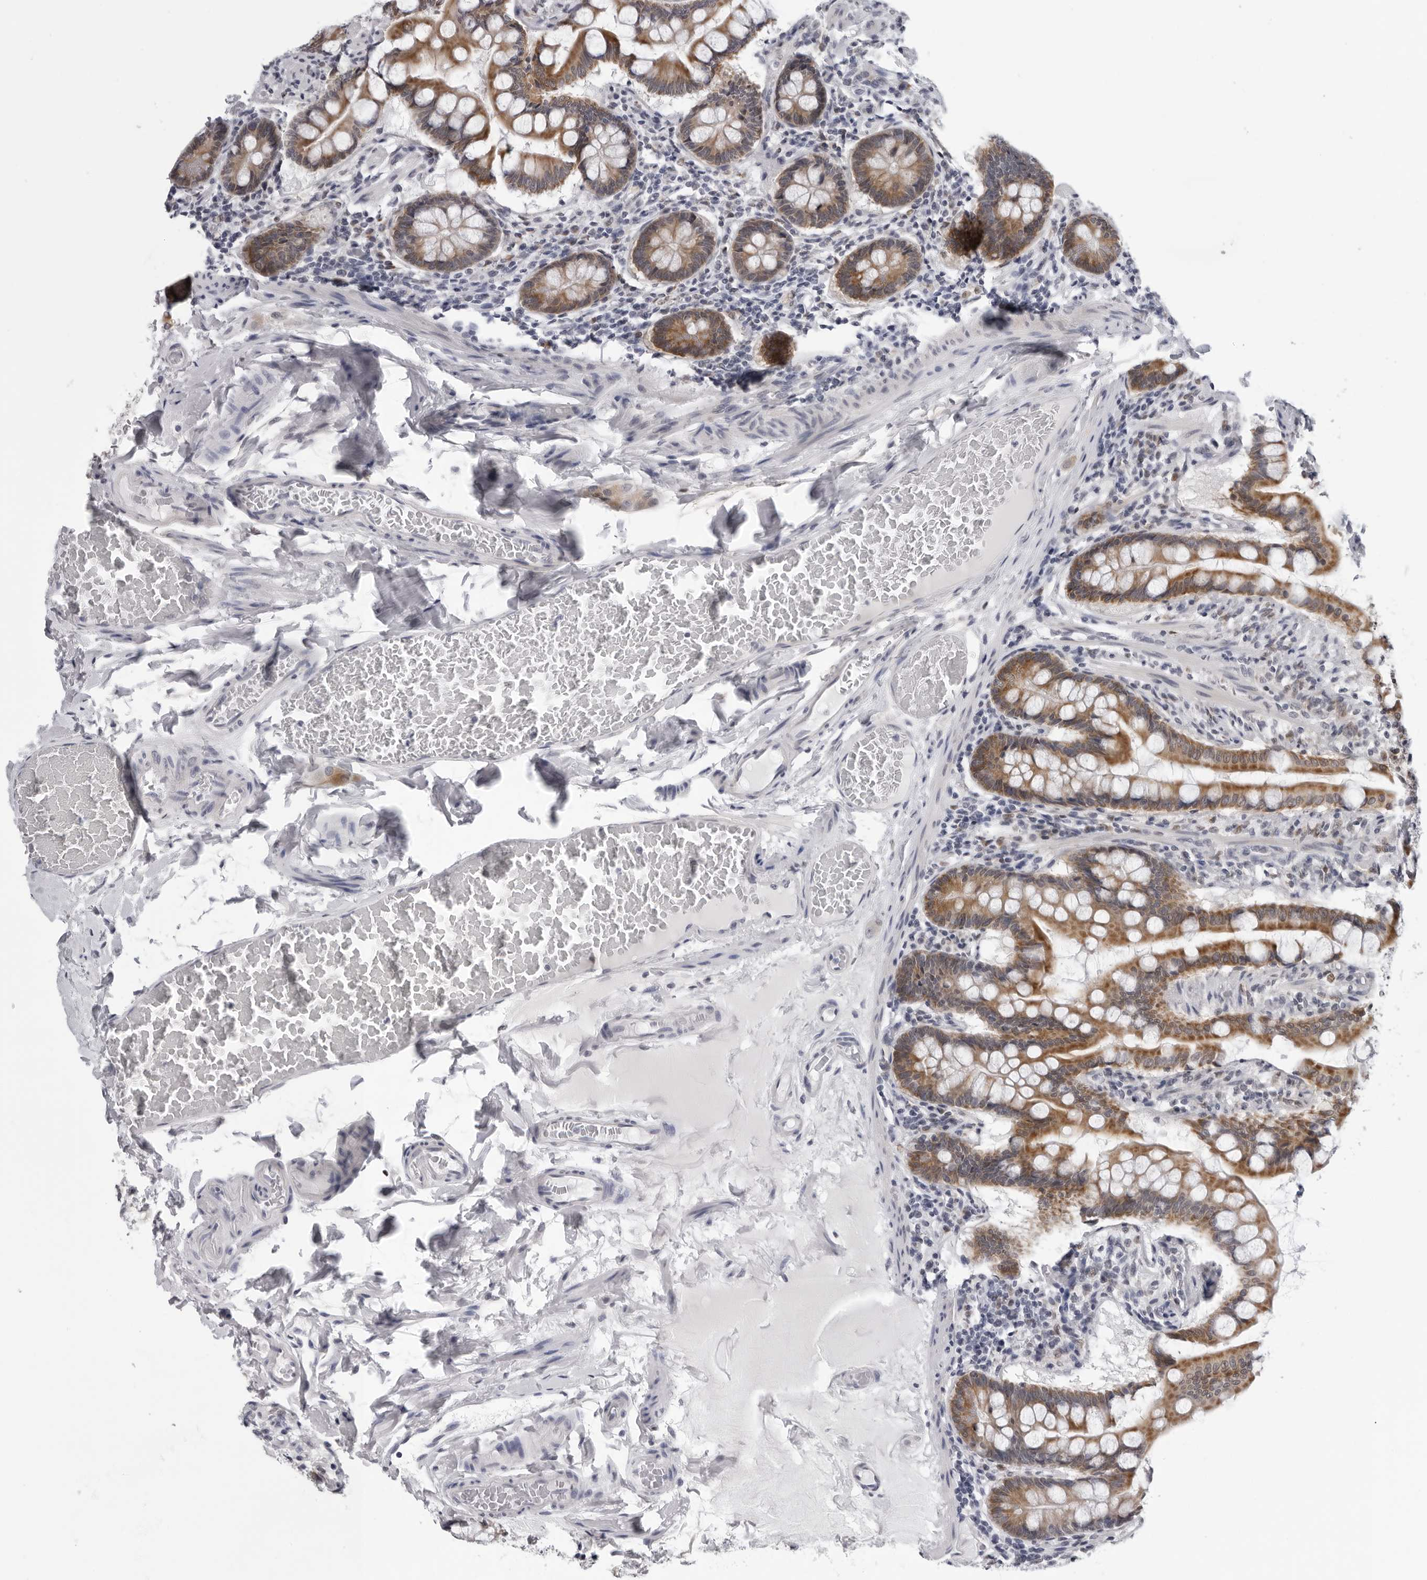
{"staining": {"intensity": "moderate", "quantity": ">75%", "location": "cytoplasmic/membranous"}, "tissue": "small intestine", "cell_type": "Glandular cells", "image_type": "normal", "snomed": [{"axis": "morphology", "description": "Normal tissue, NOS"}, {"axis": "topography", "description": "Small intestine"}], "caption": "High-magnification brightfield microscopy of normal small intestine stained with DAB (3,3'-diaminobenzidine) (brown) and counterstained with hematoxylin (blue). glandular cells exhibit moderate cytoplasmic/membranous staining is present in about>75% of cells.", "gene": "CPT2", "patient": {"sex": "male", "age": 41}}